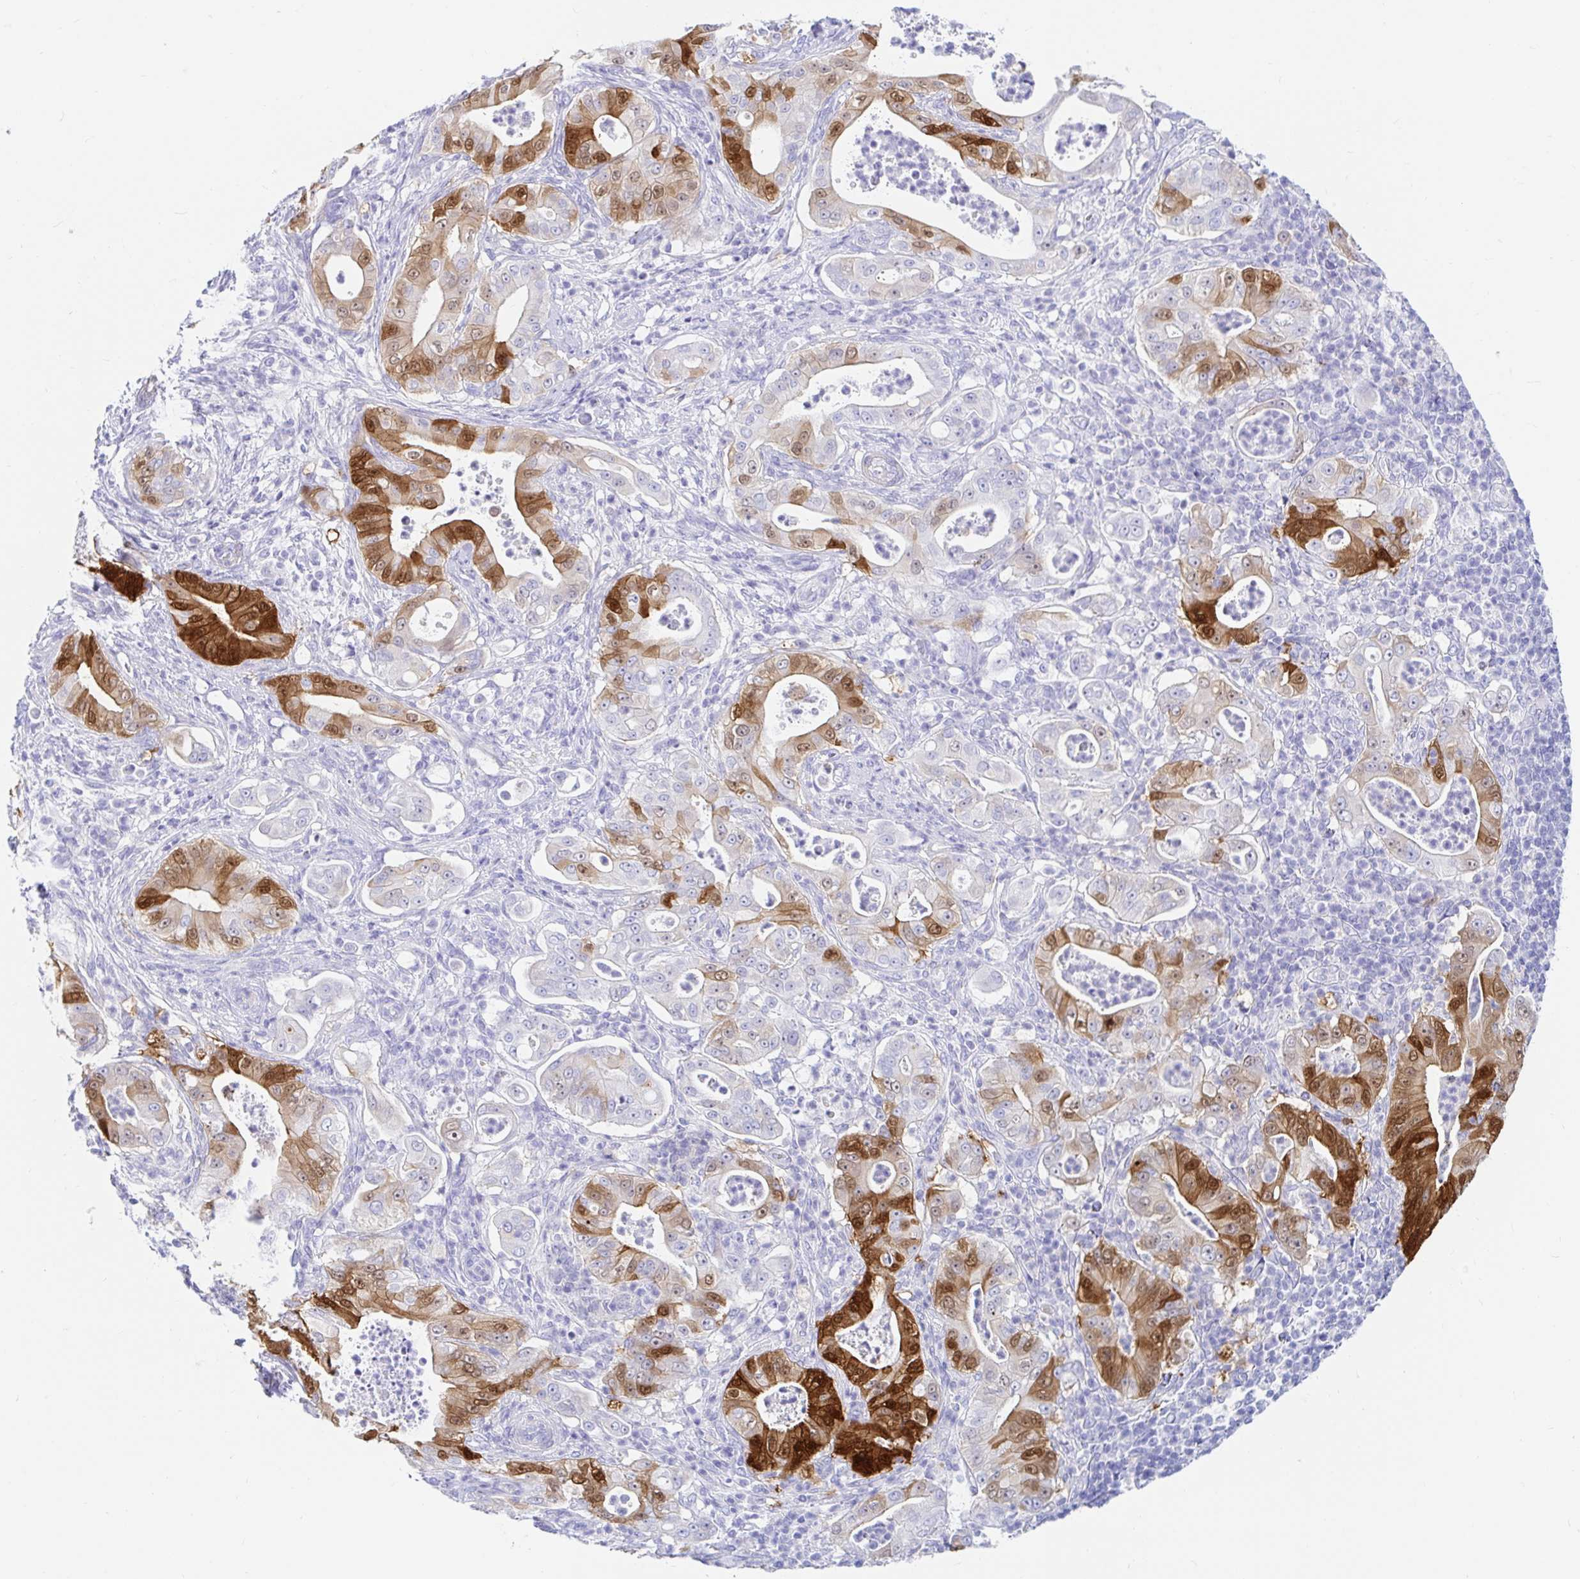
{"staining": {"intensity": "strong", "quantity": "25%-75%", "location": "cytoplasmic/membranous,nuclear"}, "tissue": "pancreatic cancer", "cell_type": "Tumor cells", "image_type": "cancer", "snomed": [{"axis": "morphology", "description": "Adenocarcinoma, NOS"}, {"axis": "topography", "description": "Pancreas"}], "caption": "Strong cytoplasmic/membranous and nuclear expression for a protein is seen in about 25%-75% of tumor cells of pancreatic adenocarcinoma using immunohistochemistry (IHC).", "gene": "PPP1R1B", "patient": {"sex": "male", "age": 71}}